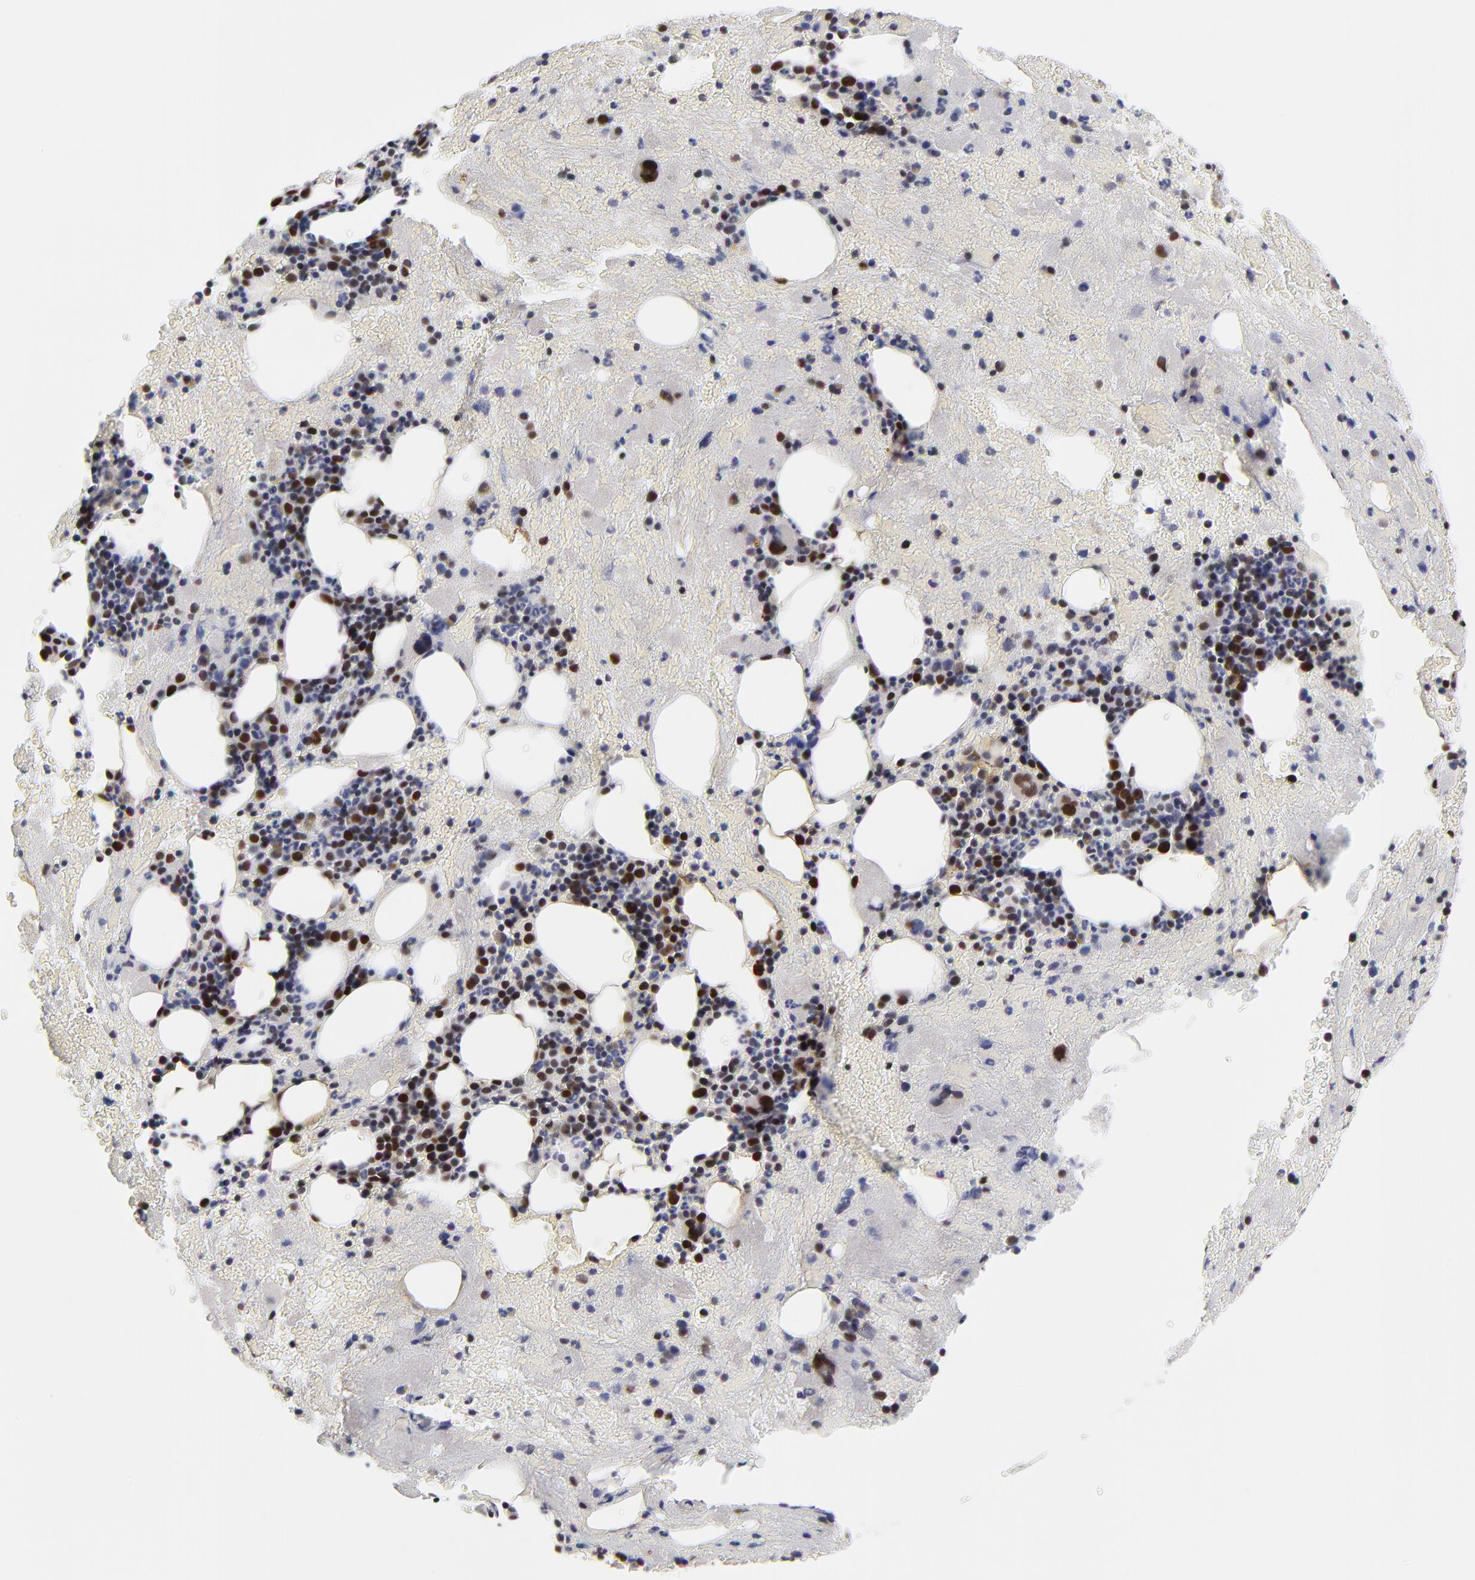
{"staining": {"intensity": "moderate", "quantity": "25%-75%", "location": "nuclear"}, "tissue": "bone marrow", "cell_type": "Hematopoietic cells", "image_type": "normal", "snomed": [{"axis": "morphology", "description": "Normal tissue, NOS"}, {"axis": "topography", "description": "Bone marrow"}], "caption": "Moderate nuclear protein staining is seen in approximately 25%-75% of hematopoietic cells in bone marrow. The protein of interest is stained brown, and the nuclei are stained in blue (DAB IHC with brightfield microscopy, high magnification).", "gene": "OGFOD1", "patient": {"sex": "male", "age": 76}}